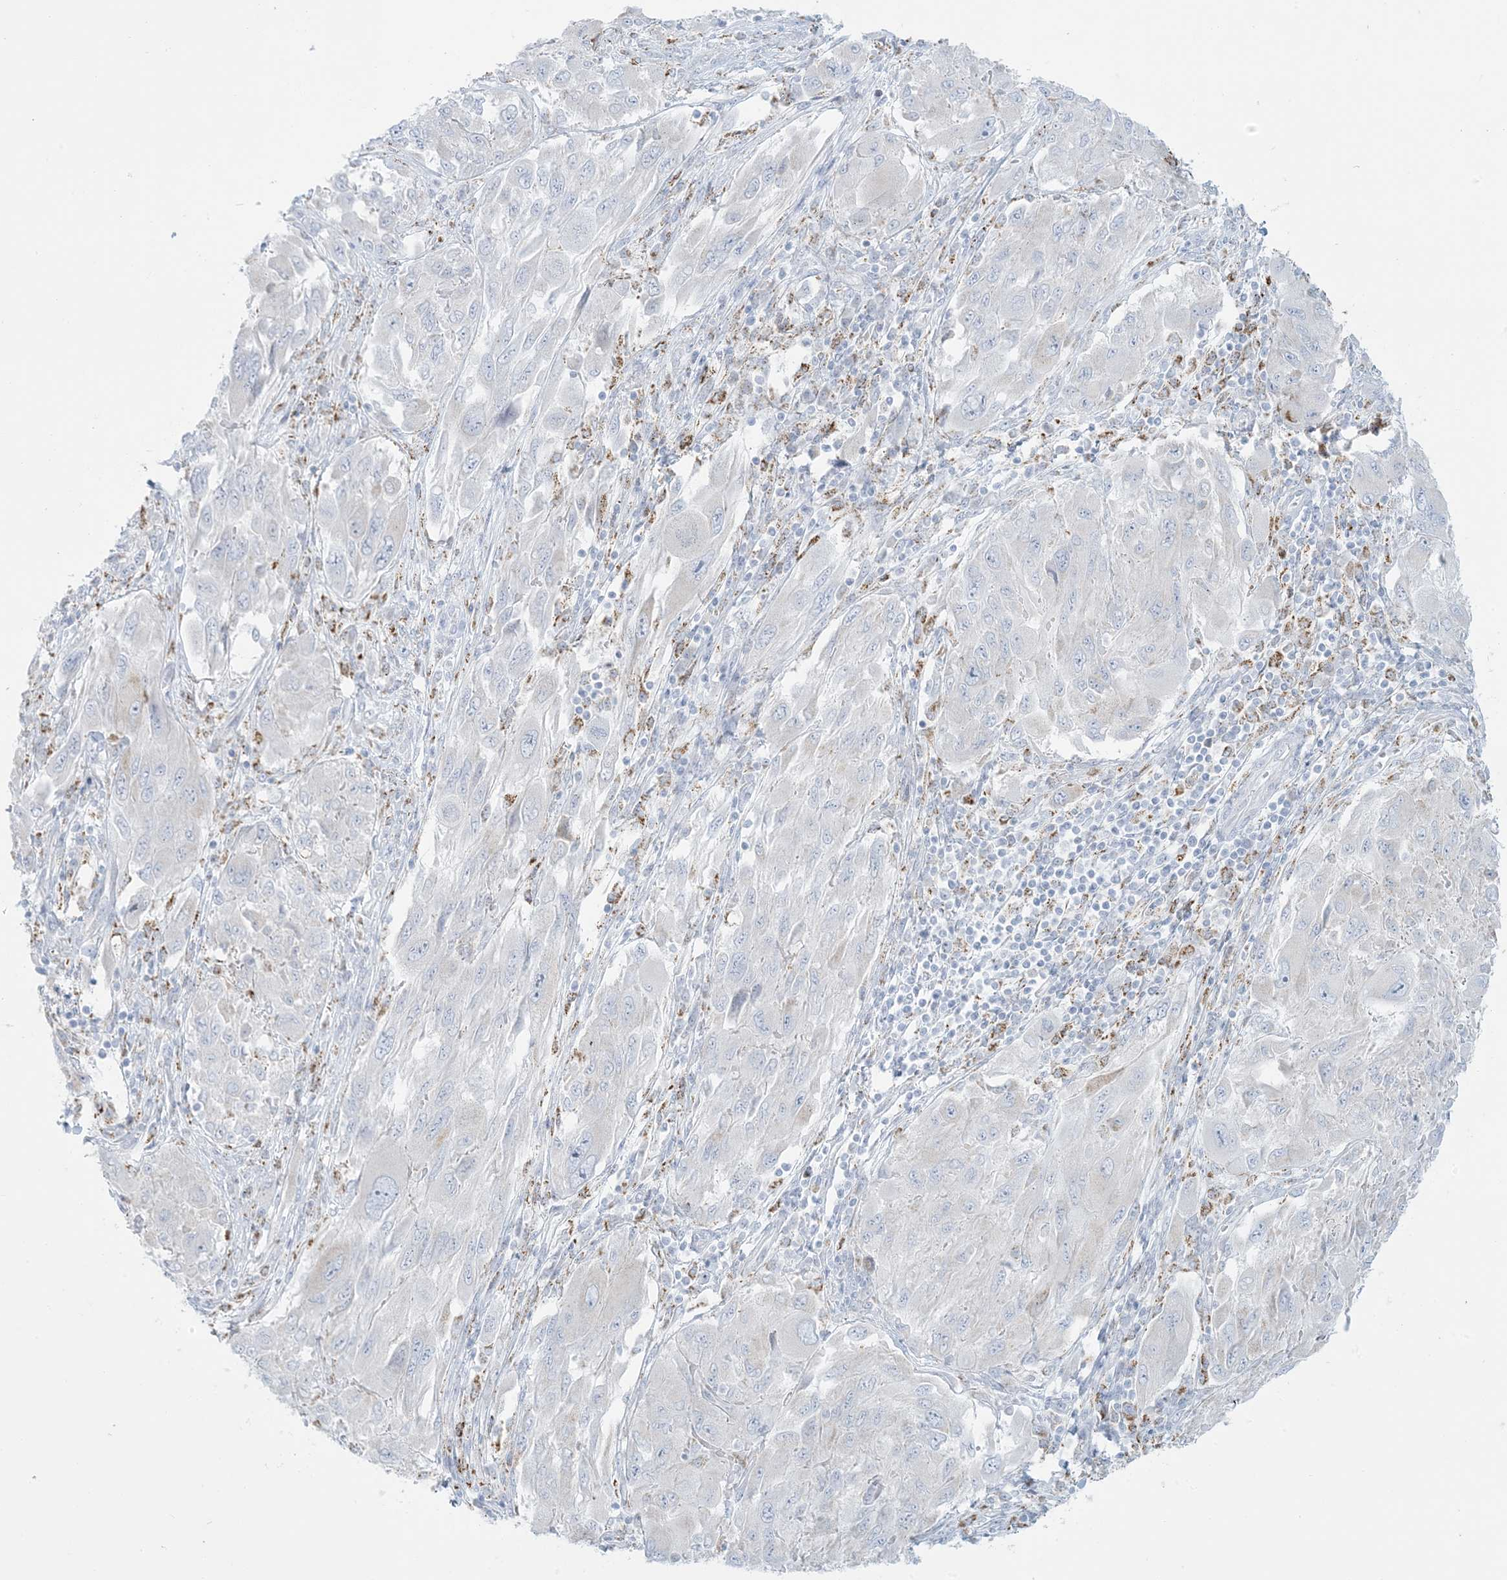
{"staining": {"intensity": "negative", "quantity": "none", "location": "none"}, "tissue": "melanoma", "cell_type": "Tumor cells", "image_type": "cancer", "snomed": [{"axis": "morphology", "description": "Malignant melanoma, NOS"}, {"axis": "topography", "description": "Skin"}], "caption": "Tumor cells are negative for protein expression in human melanoma. (DAB (3,3'-diaminobenzidine) immunohistochemistry with hematoxylin counter stain).", "gene": "ZDHHC4", "patient": {"sex": "female", "age": 91}}